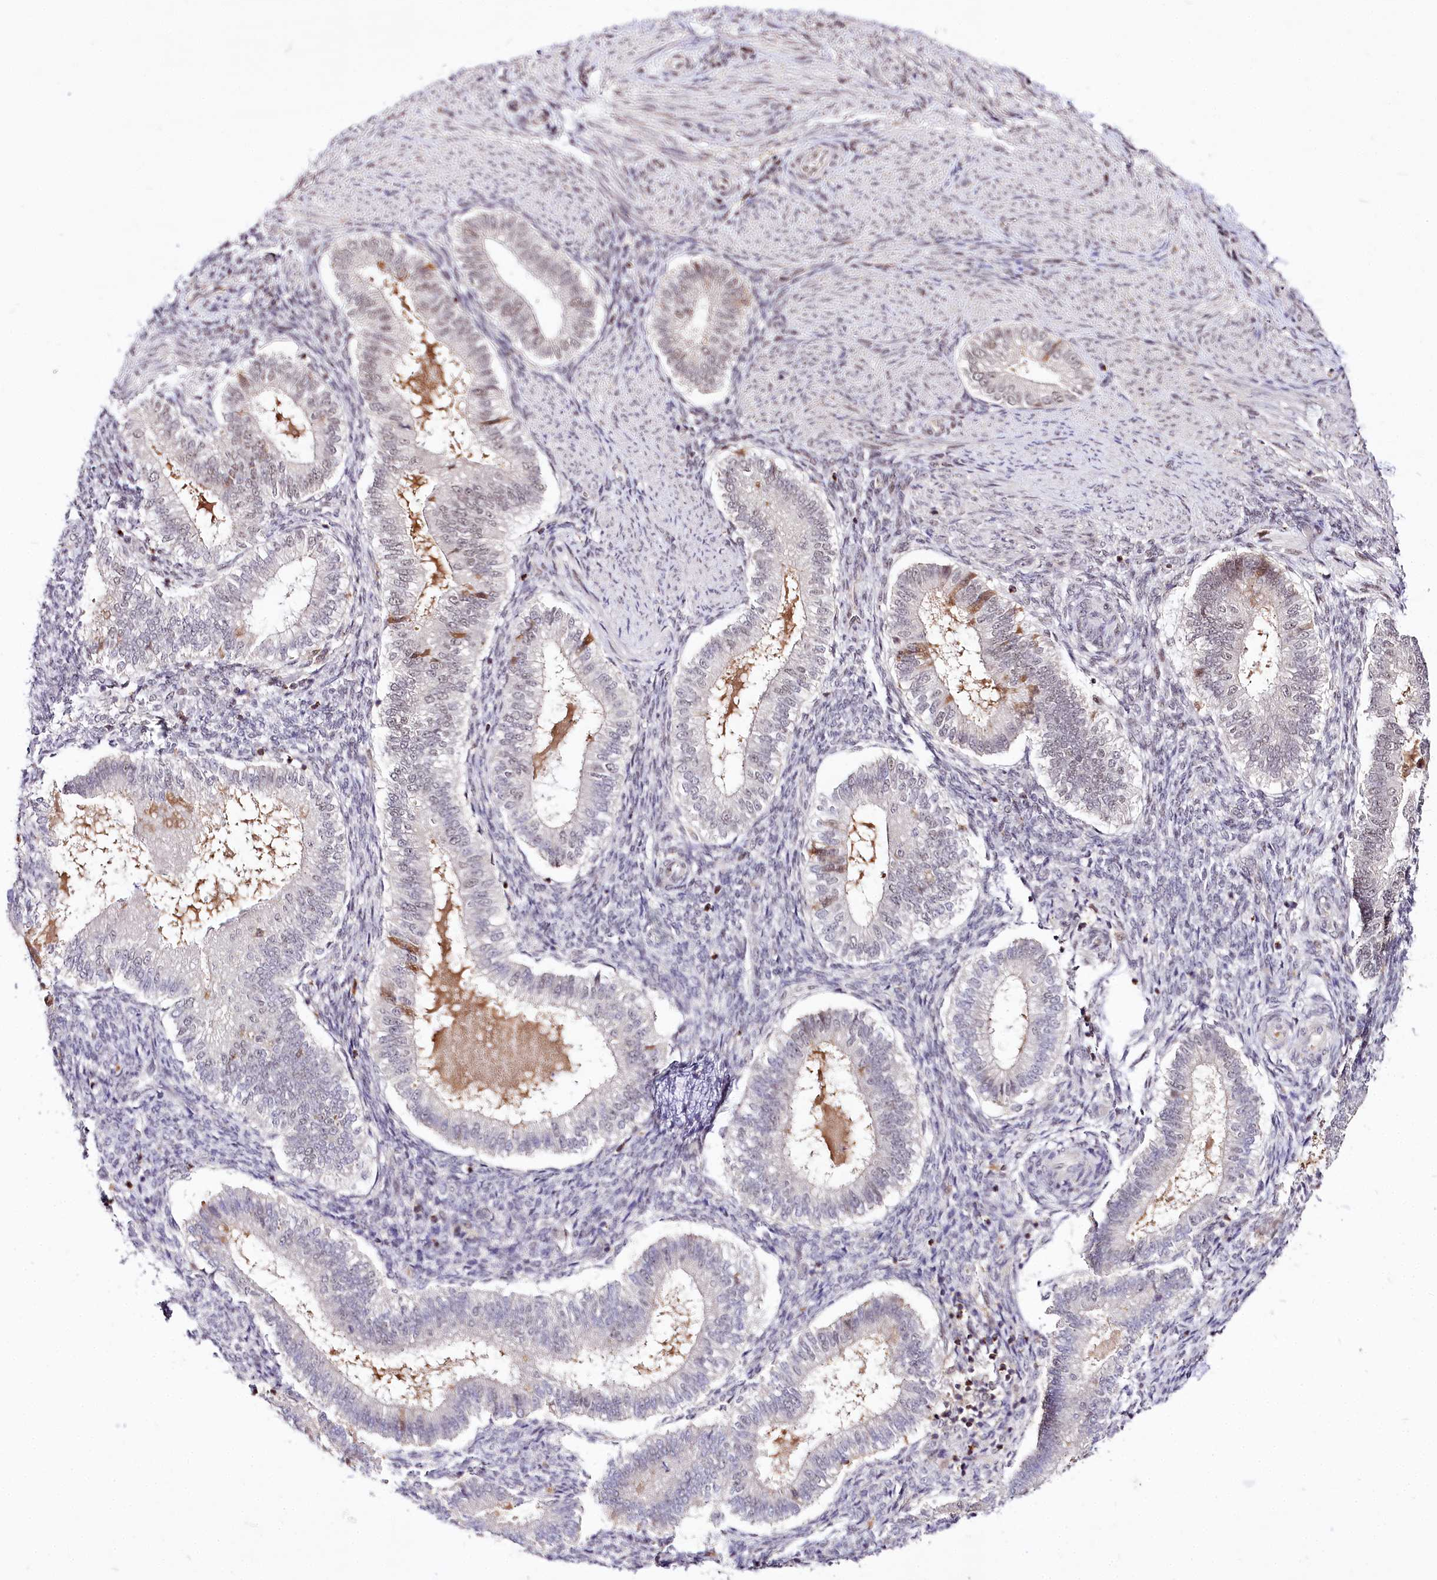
{"staining": {"intensity": "moderate", "quantity": "25%-75%", "location": "nuclear"}, "tissue": "endometrium", "cell_type": "Cells in endometrial stroma", "image_type": "normal", "snomed": [{"axis": "morphology", "description": "Normal tissue, NOS"}, {"axis": "topography", "description": "Endometrium"}], "caption": "A brown stain labels moderate nuclear positivity of a protein in cells in endometrial stroma of benign human endometrium. The staining was performed using DAB (3,3'-diaminobenzidine), with brown indicating positive protein expression. Nuclei are stained blue with hematoxylin.", "gene": "POLA2", "patient": {"sex": "female", "age": 25}}